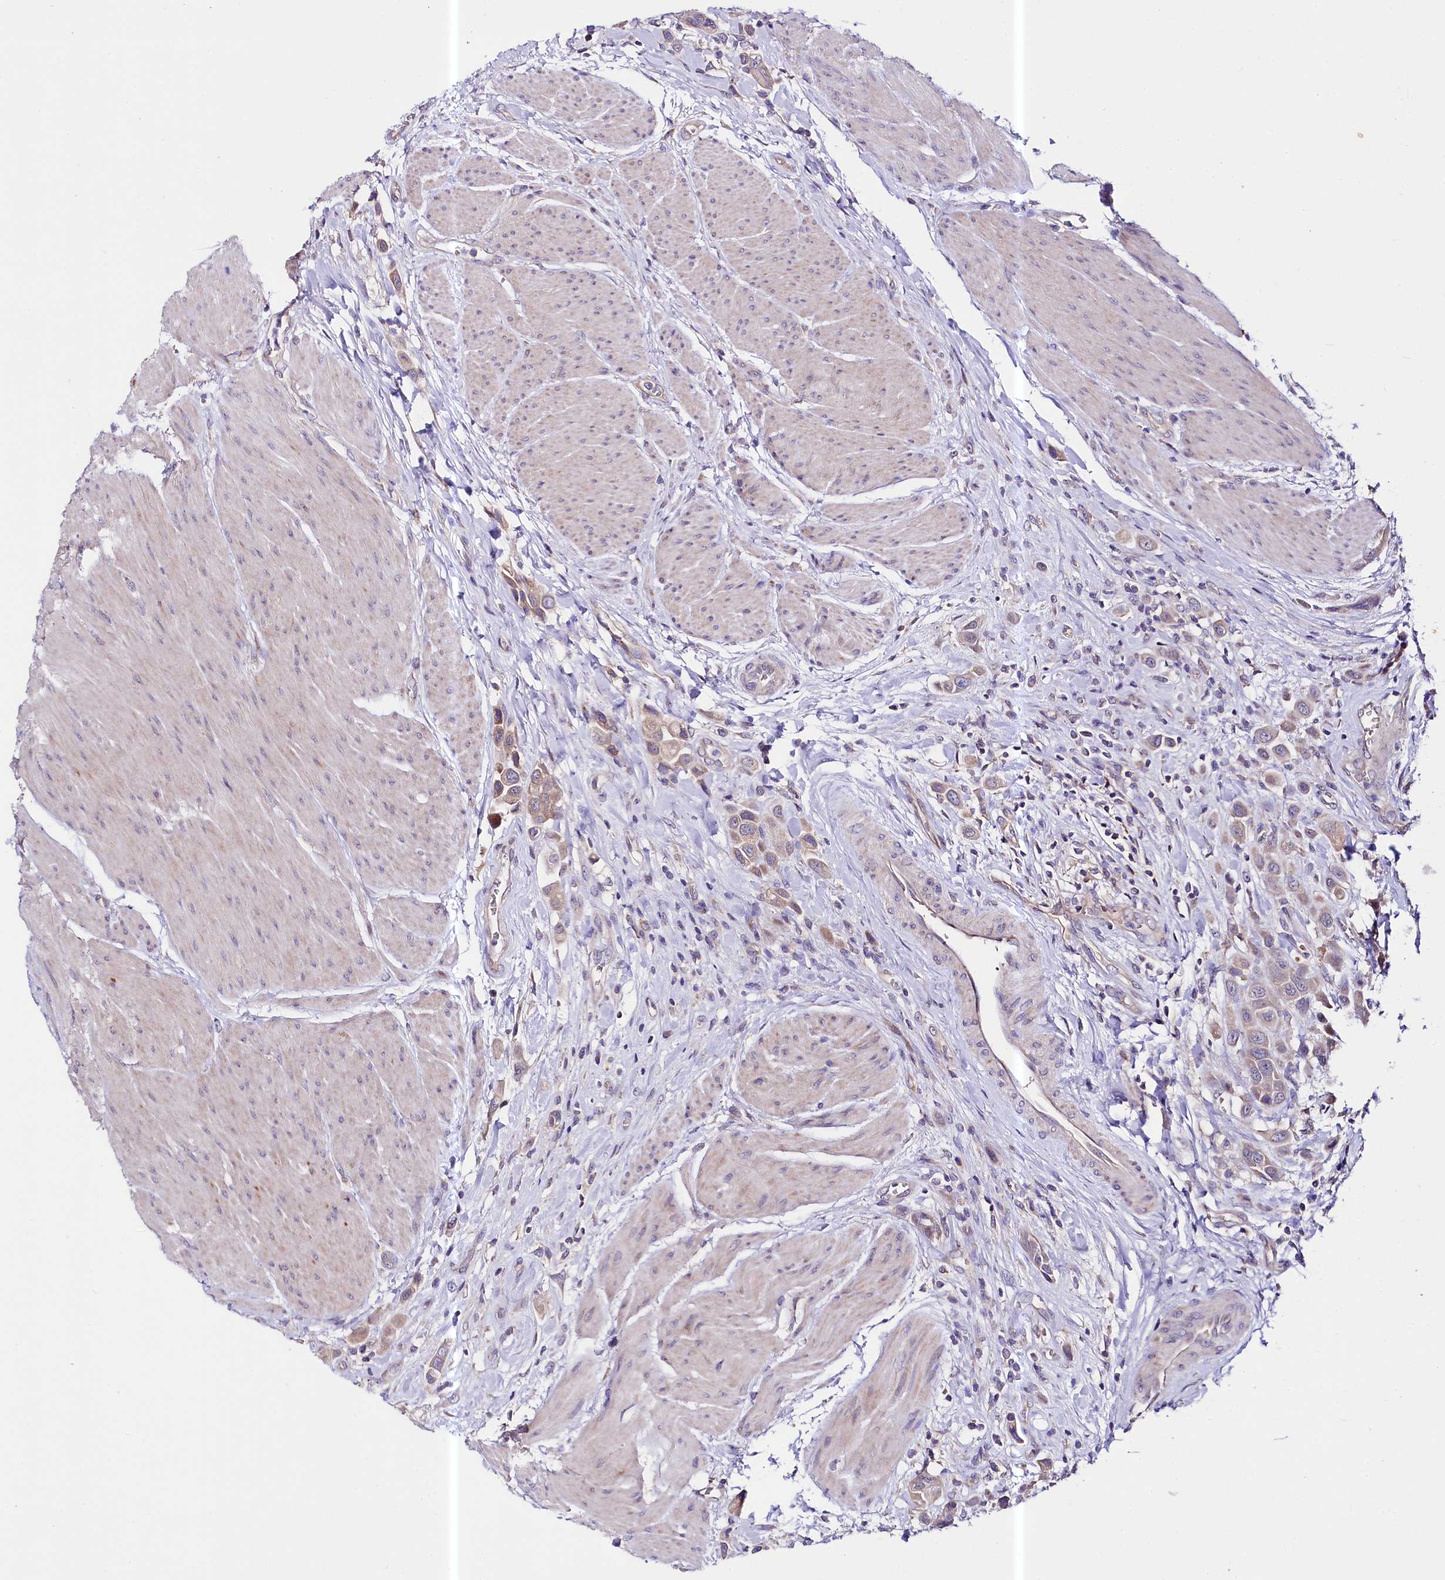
{"staining": {"intensity": "weak", "quantity": ">75%", "location": "cytoplasmic/membranous"}, "tissue": "urothelial cancer", "cell_type": "Tumor cells", "image_type": "cancer", "snomed": [{"axis": "morphology", "description": "Urothelial carcinoma, High grade"}, {"axis": "topography", "description": "Urinary bladder"}], "caption": "This micrograph shows immunohistochemistry staining of urothelial carcinoma (high-grade), with low weak cytoplasmic/membranous staining in about >75% of tumor cells.", "gene": "CEP295", "patient": {"sex": "male", "age": 50}}